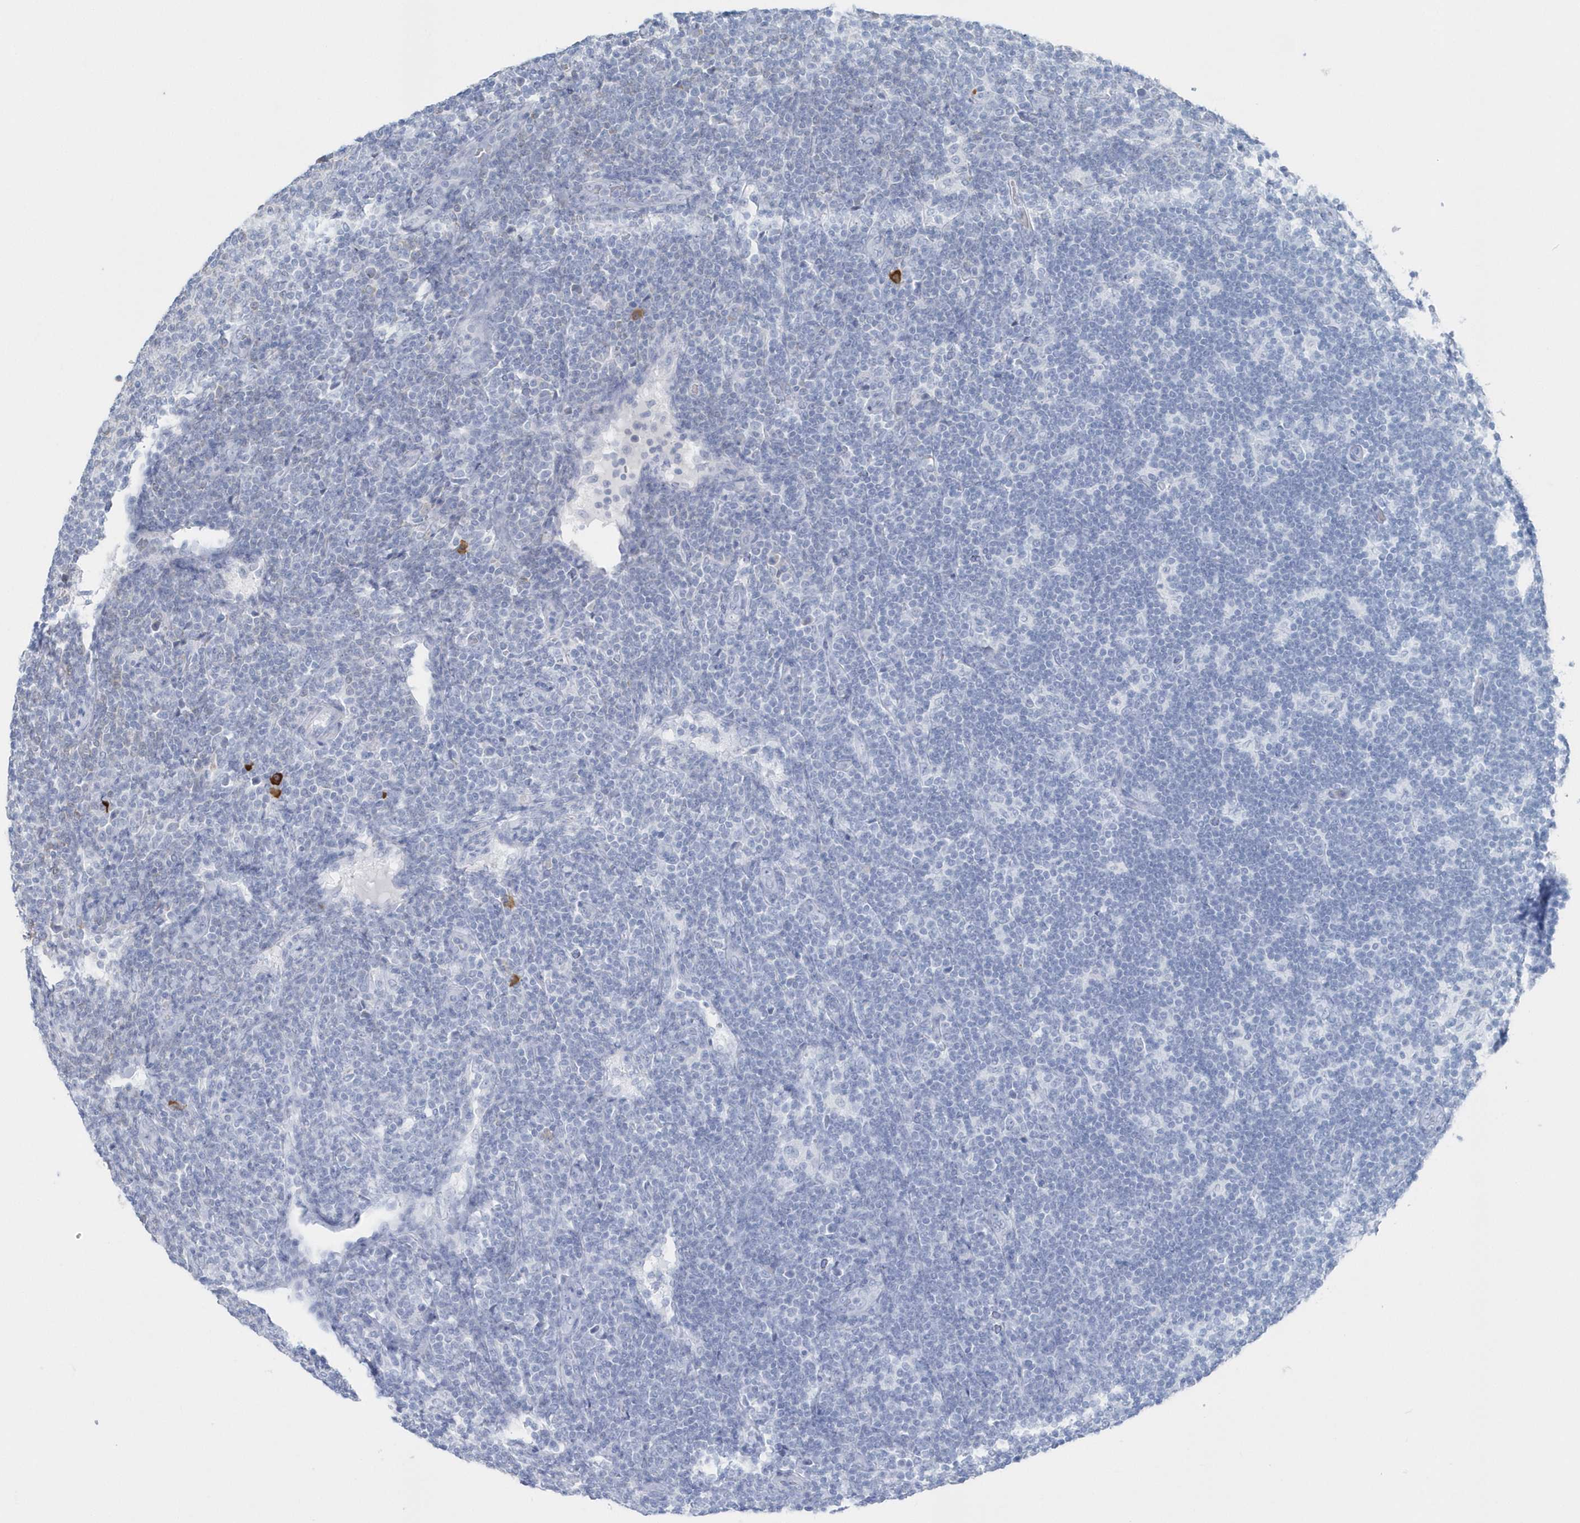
{"staining": {"intensity": "negative", "quantity": "none", "location": "none"}, "tissue": "lymphoma", "cell_type": "Tumor cells", "image_type": "cancer", "snomed": [{"axis": "morphology", "description": "Malignant lymphoma, non-Hodgkin's type, Low grade"}, {"axis": "topography", "description": "Lymph node"}], "caption": "Histopathology image shows no protein expression in tumor cells of low-grade malignant lymphoma, non-Hodgkin's type tissue.", "gene": "JCHAIN", "patient": {"sex": "male", "age": 66}}